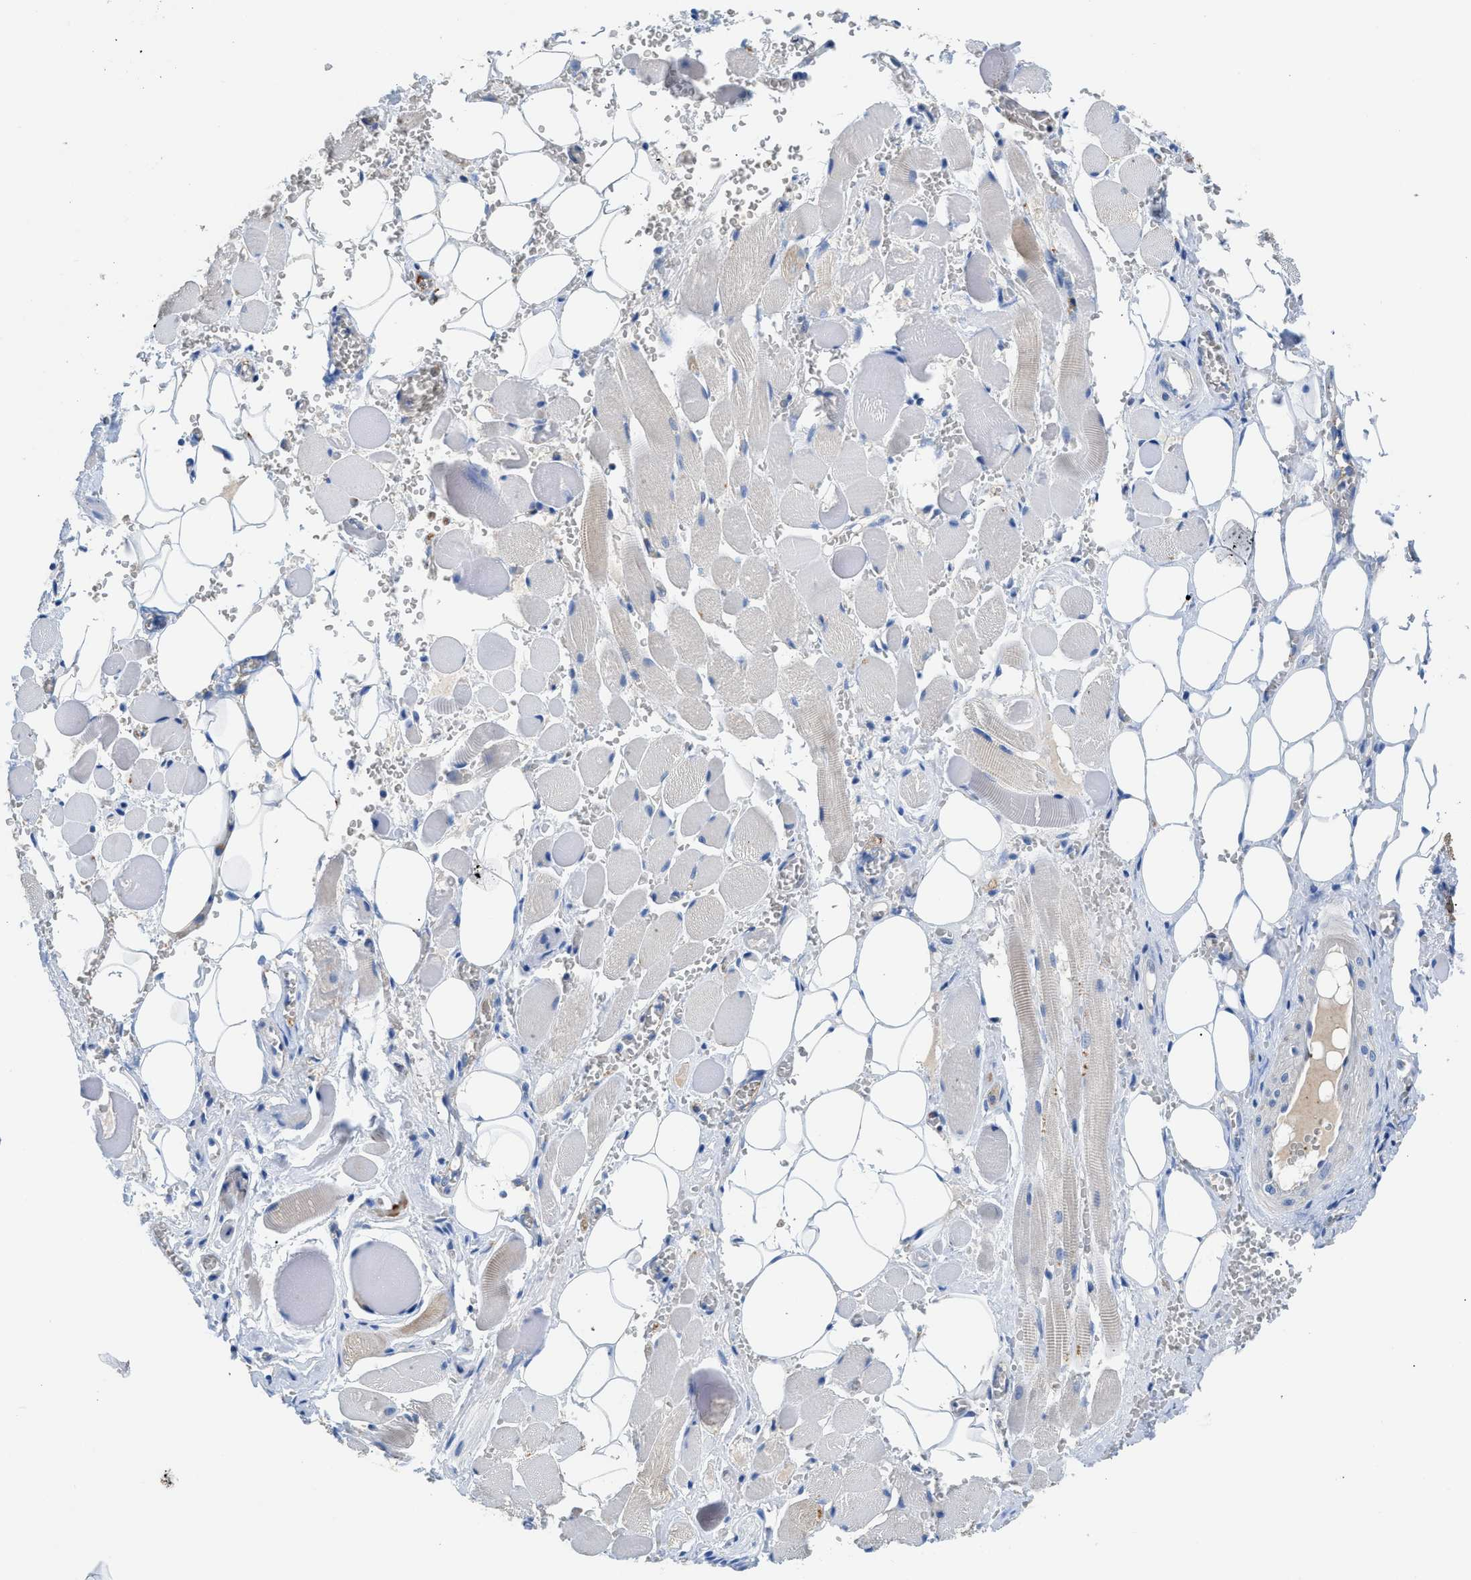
{"staining": {"intensity": "negative", "quantity": "none", "location": "none"}, "tissue": "adipose tissue", "cell_type": "Adipocytes", "image_type": "normal", "snomed": [{"axis": "morphology", "description": "Squamous cell carcinoma, NOS"}, {"axis": "topography", "description": "Oral tissue"}, {"axis": "topography", "description": "Head-Neck"}], "caption": "Immunohistochemistry micrograph of unremarkable human adipose tissue stained for a protein (brown), which displays no positivity in adipocytes.", "gene": "SLC10A6", "patient": {"sex": "female", "age": 50}}